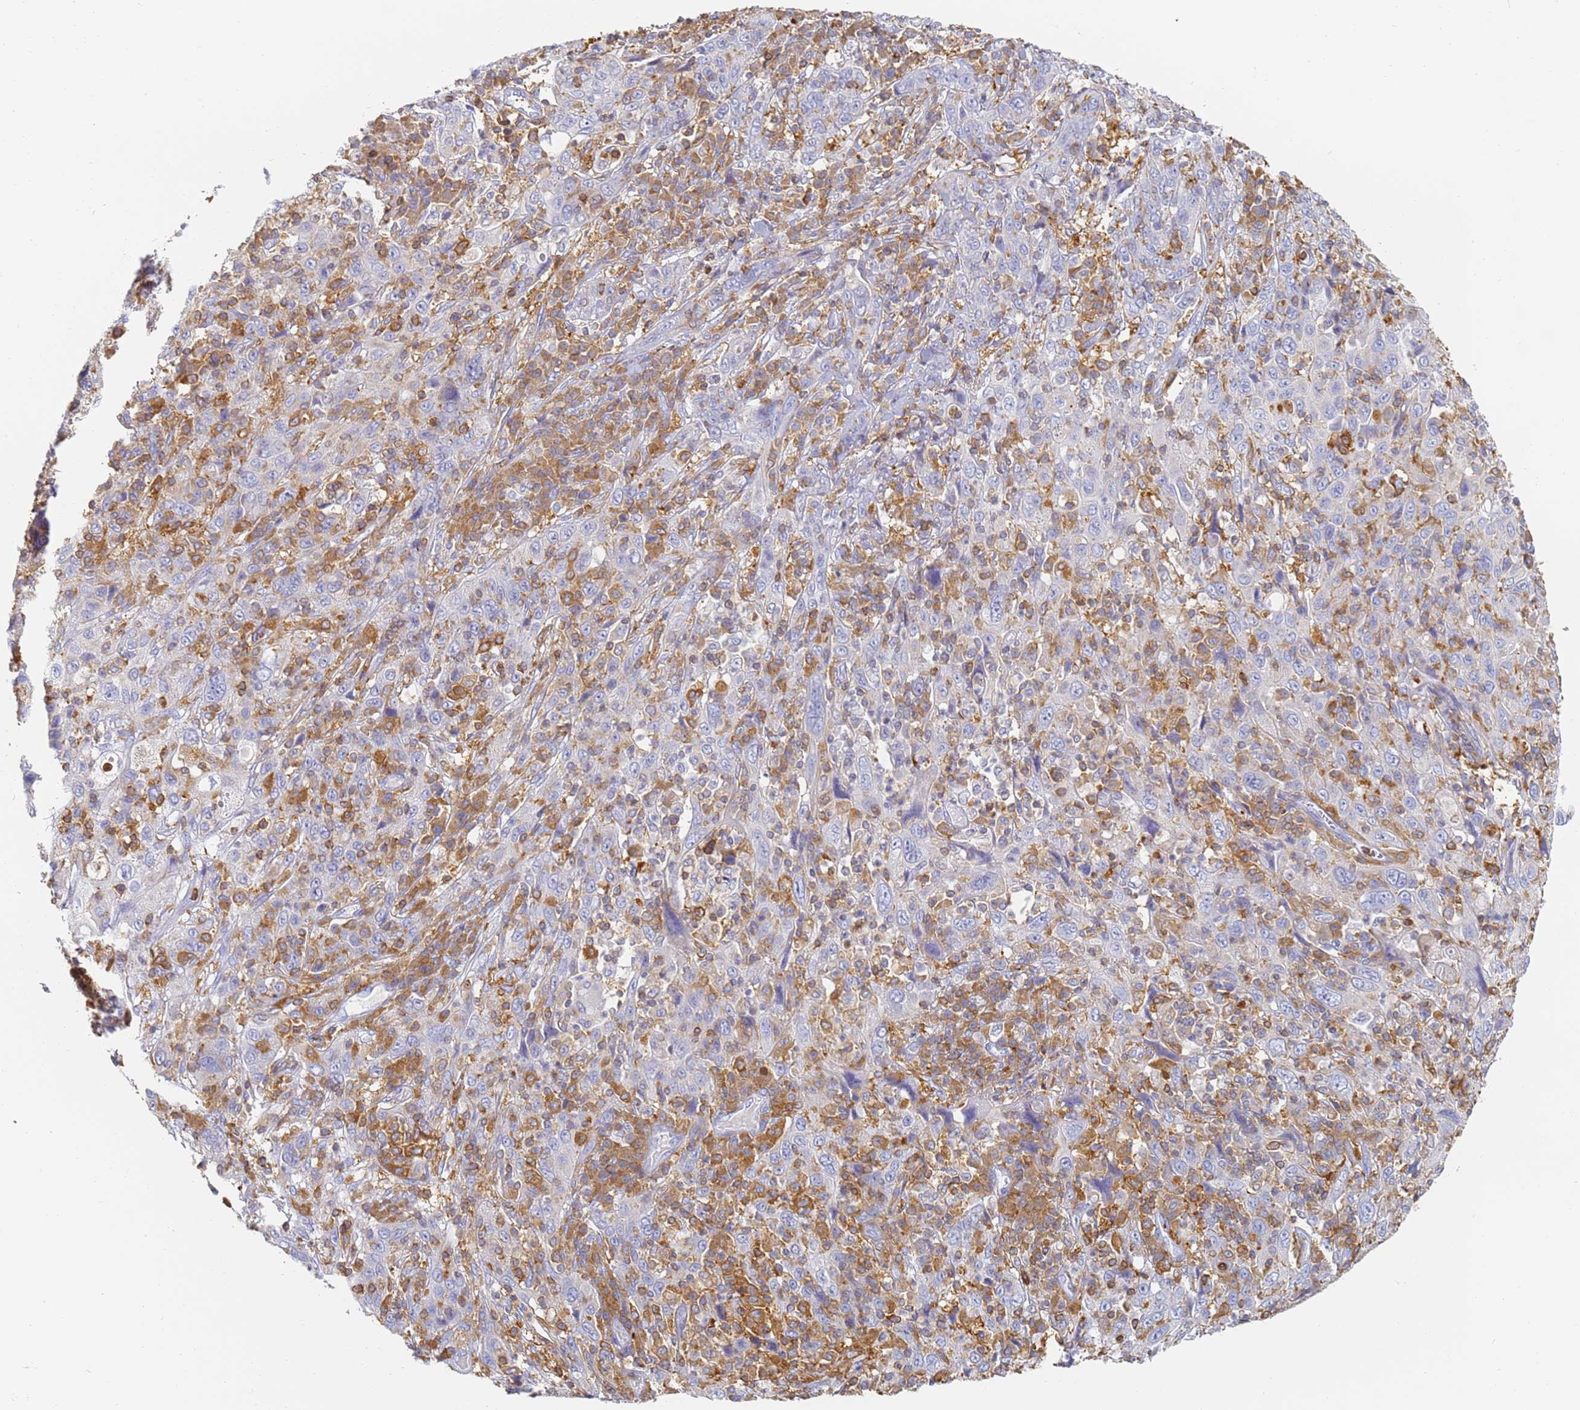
{"staining": {"intensity": "negative", "quantity": "none", "location": "none"}, "tissue": "cervical cancer", "cell_type": "Tumor cells", "image_type": "cancer", "snomed": [{"axis": "morphology", "description": "Squamous cell carcinoma, NOS"}, {"axis": "topography", "description": "Cervix"}], "caption": "Tumor cells show no significant expression in cervical squamous cell carcinoma. Brightfield microscopy of immunohistochemistry (IHC) stained with DAB (3,3'-diaminobenzidine) (brown) and hematoxylin (blue), captured at high magnification.", "gene": "BIN2", "patient": {"sex": "female", "age": 46}}